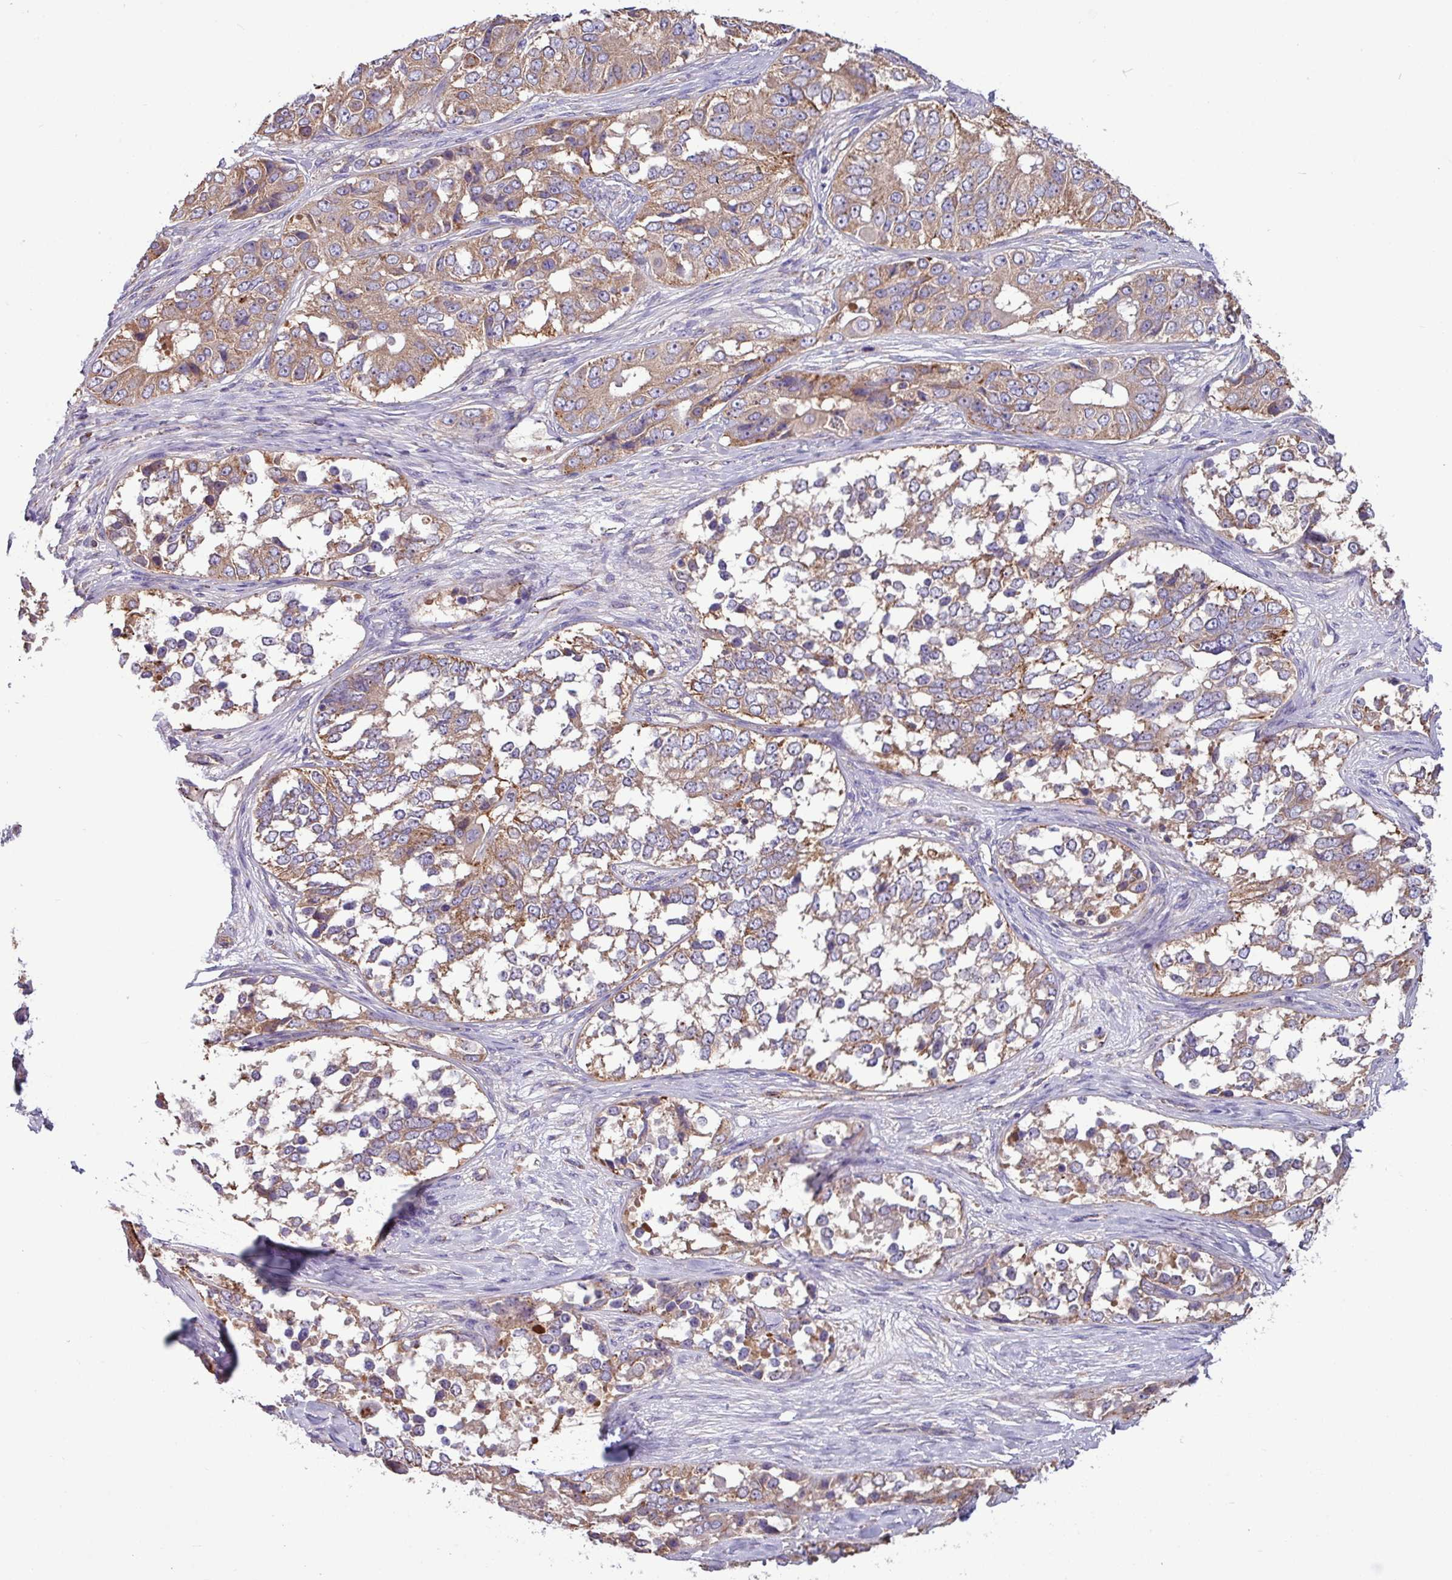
{"staining": {"intensity": "moderate", "quantity": "25%-75%", "location": "cytoplasmic/membranous"}, "tissue": "ovarian cancer", "cell_type": "Tumor cells", "image_type": "cancer", "snomed": [{"axis": "morphology", "description": "Carcinoma, endometroid"}, {"axis": "topography", "description": "Ovary"}], "caption": "Protein analysis of ovarian cancer tissue reveals moderate cytoplasmic/membranous positivity in about 25%-75% of tumor cells. (IHC, brightfield microscopy, high magnification).", "gene": "PPM1J", "patient": {"sex": "female", "age": 51}}